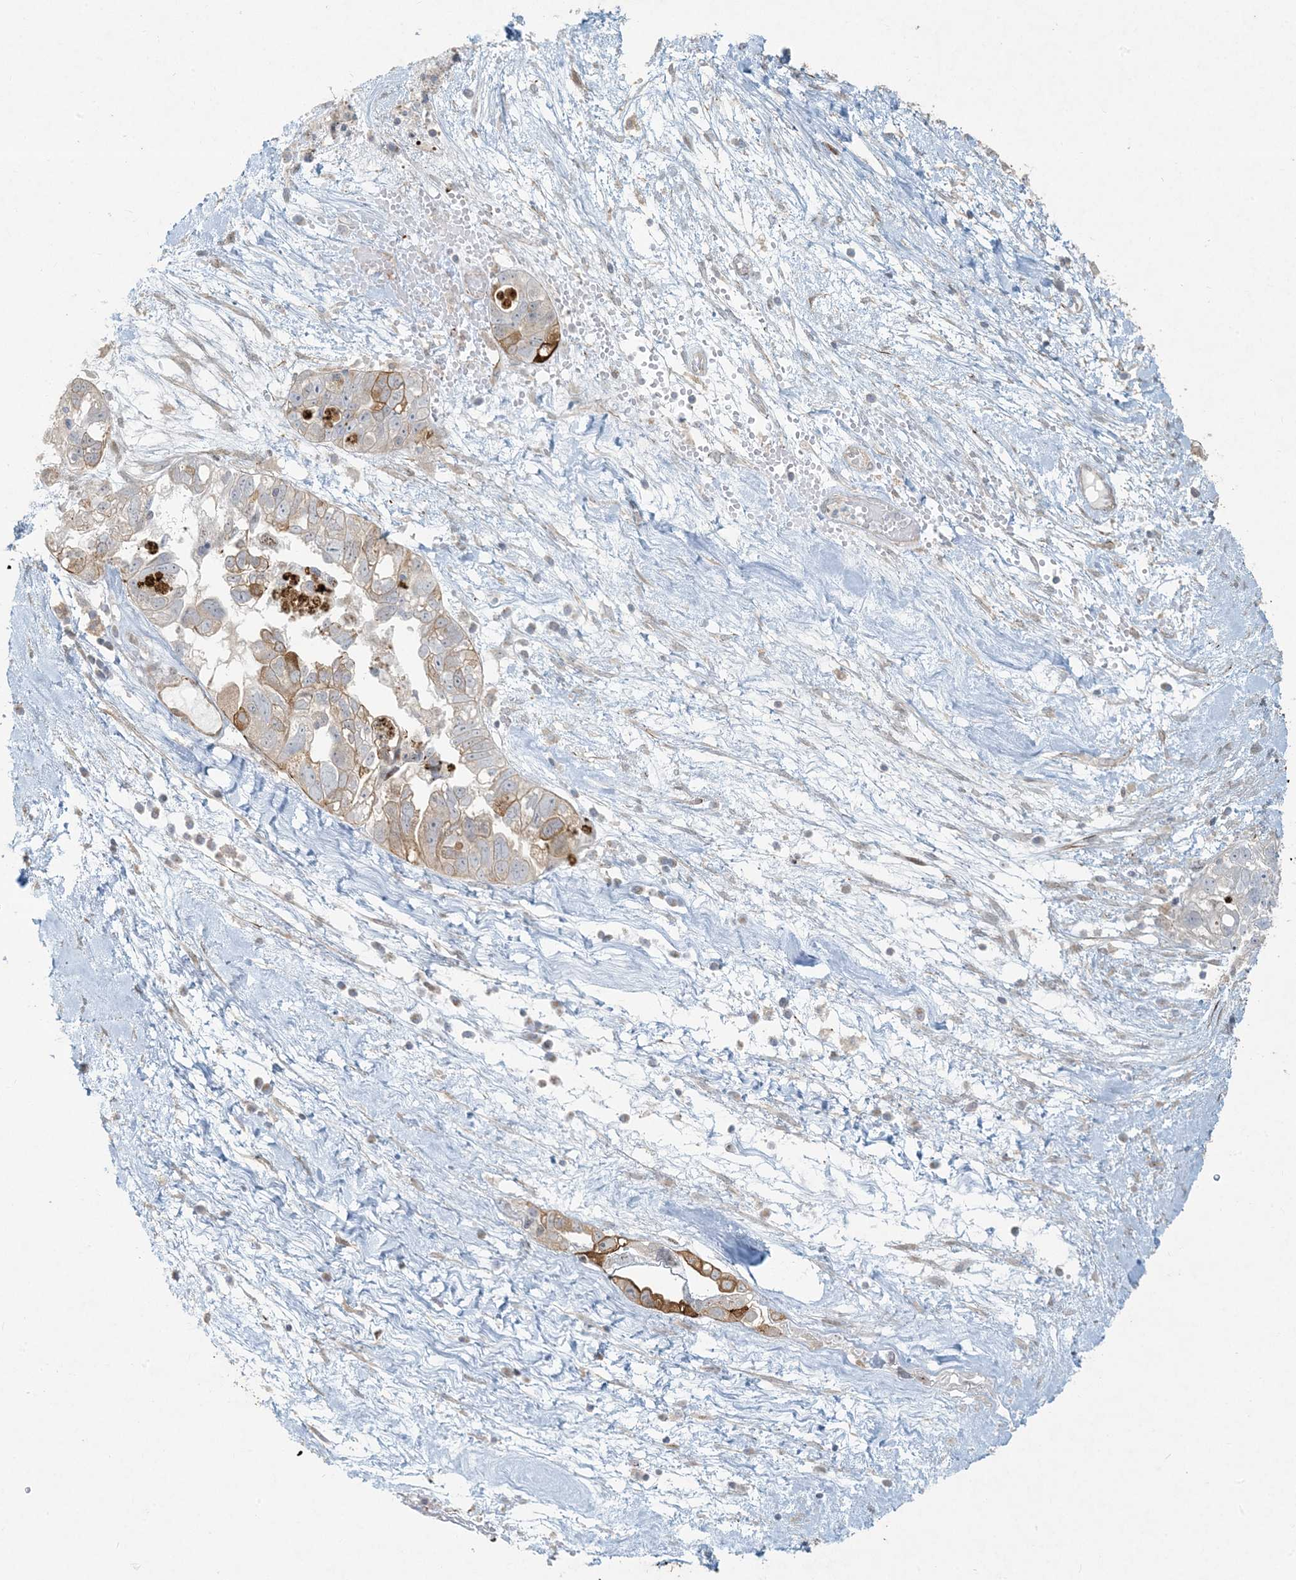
{"staining": {"intensity": "weak", "quantity": "25%-75%", "location": "cytoplasmic/membranous"}, "tissue": "ovarian cancer", "cell_type": "Tumor cells", "image_type": "cancer", "snomed": [{"axis": "morphology", "description": "Carcinoma, NOS"}, {"axis": "morphology", "description": "Cystadenocarcinoma, serous, NOS"}, {"axis": "topography", "description": "Ovary"}], "caption": "Immunohistochemistry (IHC) (DAB) staining of human ovarian cancer (serous cystadenocarcinoma) displays weak cytoplasmic/membranous protein expression in about 25%-75% of tumor cells.", "gene": "BCORL1", "patient": {"sex": "female", "age": 69}}